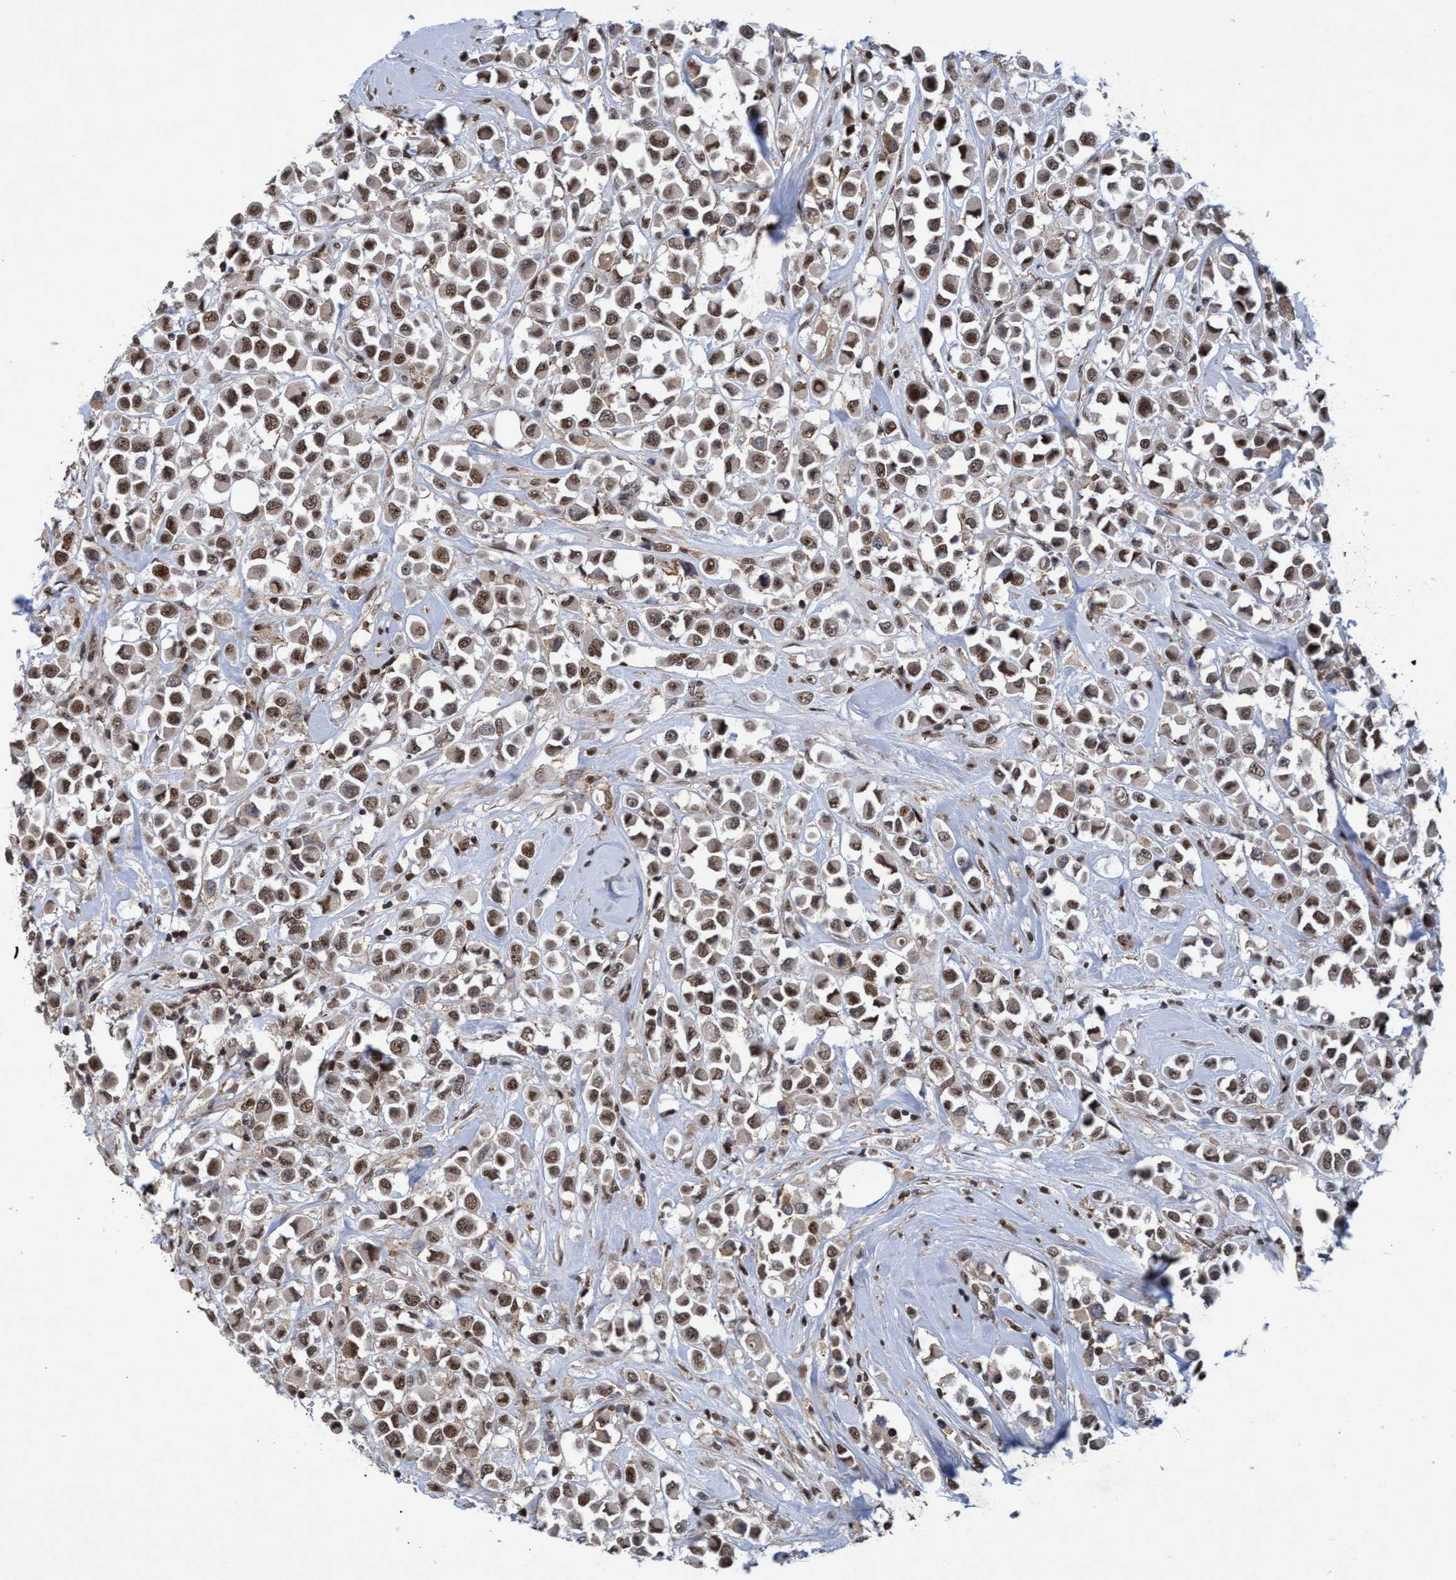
{"staining": {"intensity": "moderate", "quantity": ">75%", "location": "cytoplasmic/membranous,nuclear"}, "tissue": "breast cancer", "cell_type": "Tumor cells", "image_type": "cancer", "snomed": [{"axis": "morphology", "description": "Duct carcinoma"}, {"axis": "topography", "description": "Breast"}], "caption": "Human intraductal carcinoma (breast) stained for a protein (brown) exhibits moderate cytoplasmic/membranous and nuclear positive positivity in approximately >75% of tumor cells.", "gene": "GTF2F1", "patient": {"sex": "female", "age": 61}}